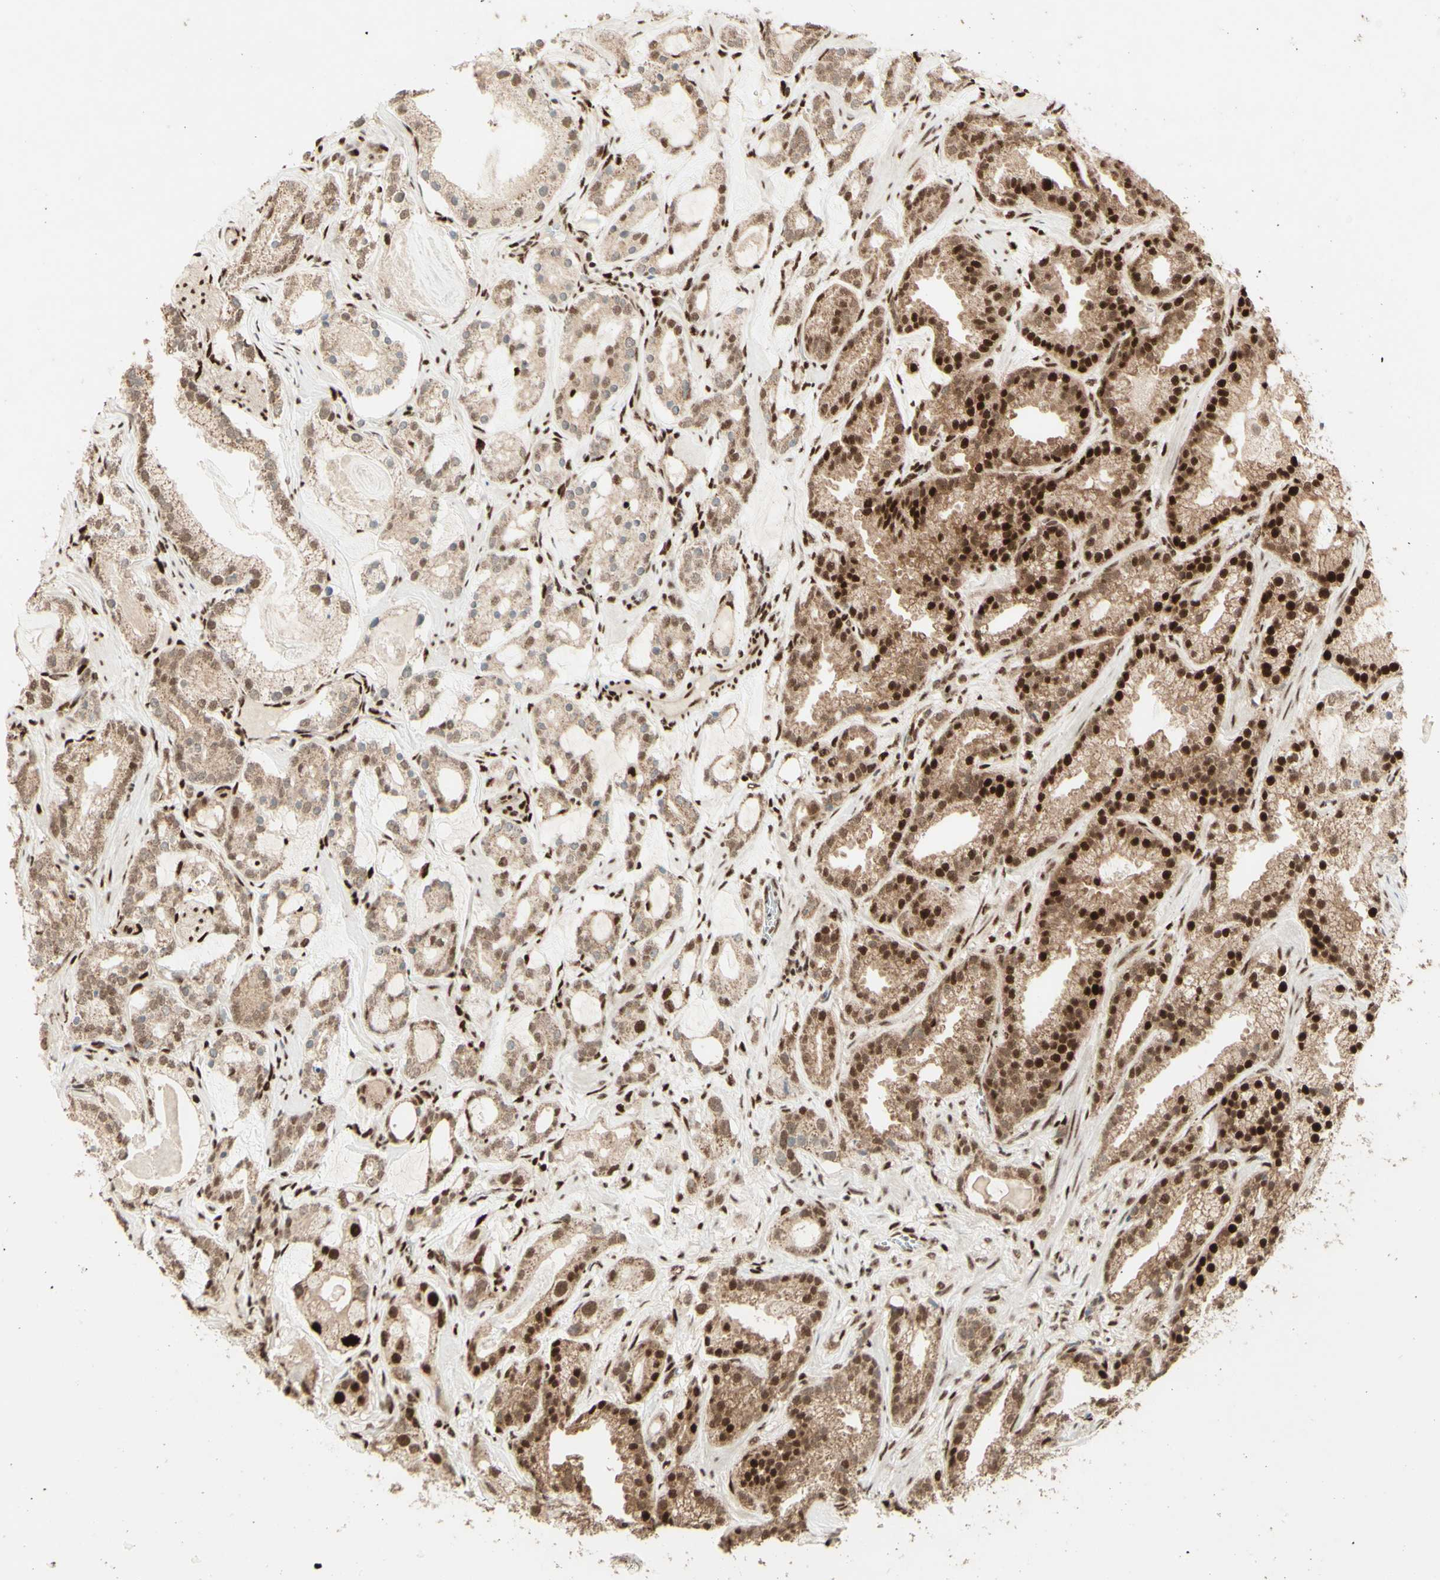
{"staining": {"intensity": "strong", "quantity": ">75%", "location": "cytoplasmic/membranous,nuclear"}, "tissue": "prostate cancer", "cell_type": "Tumor cells", "image_type": "cancer", "snomed": [{"axis": "morphology", "description": "Adenocarcinoma, Low grade"}, {"axis": "topography", "description": "Prostate"}], "caption": "Prostate cancer (adenocarcinoma (low-grade)) stained with a protein marker reveals strong staining in tumor cells.", "gene": "NR3C1", "patient": {"sex": "male", "age": 59}}